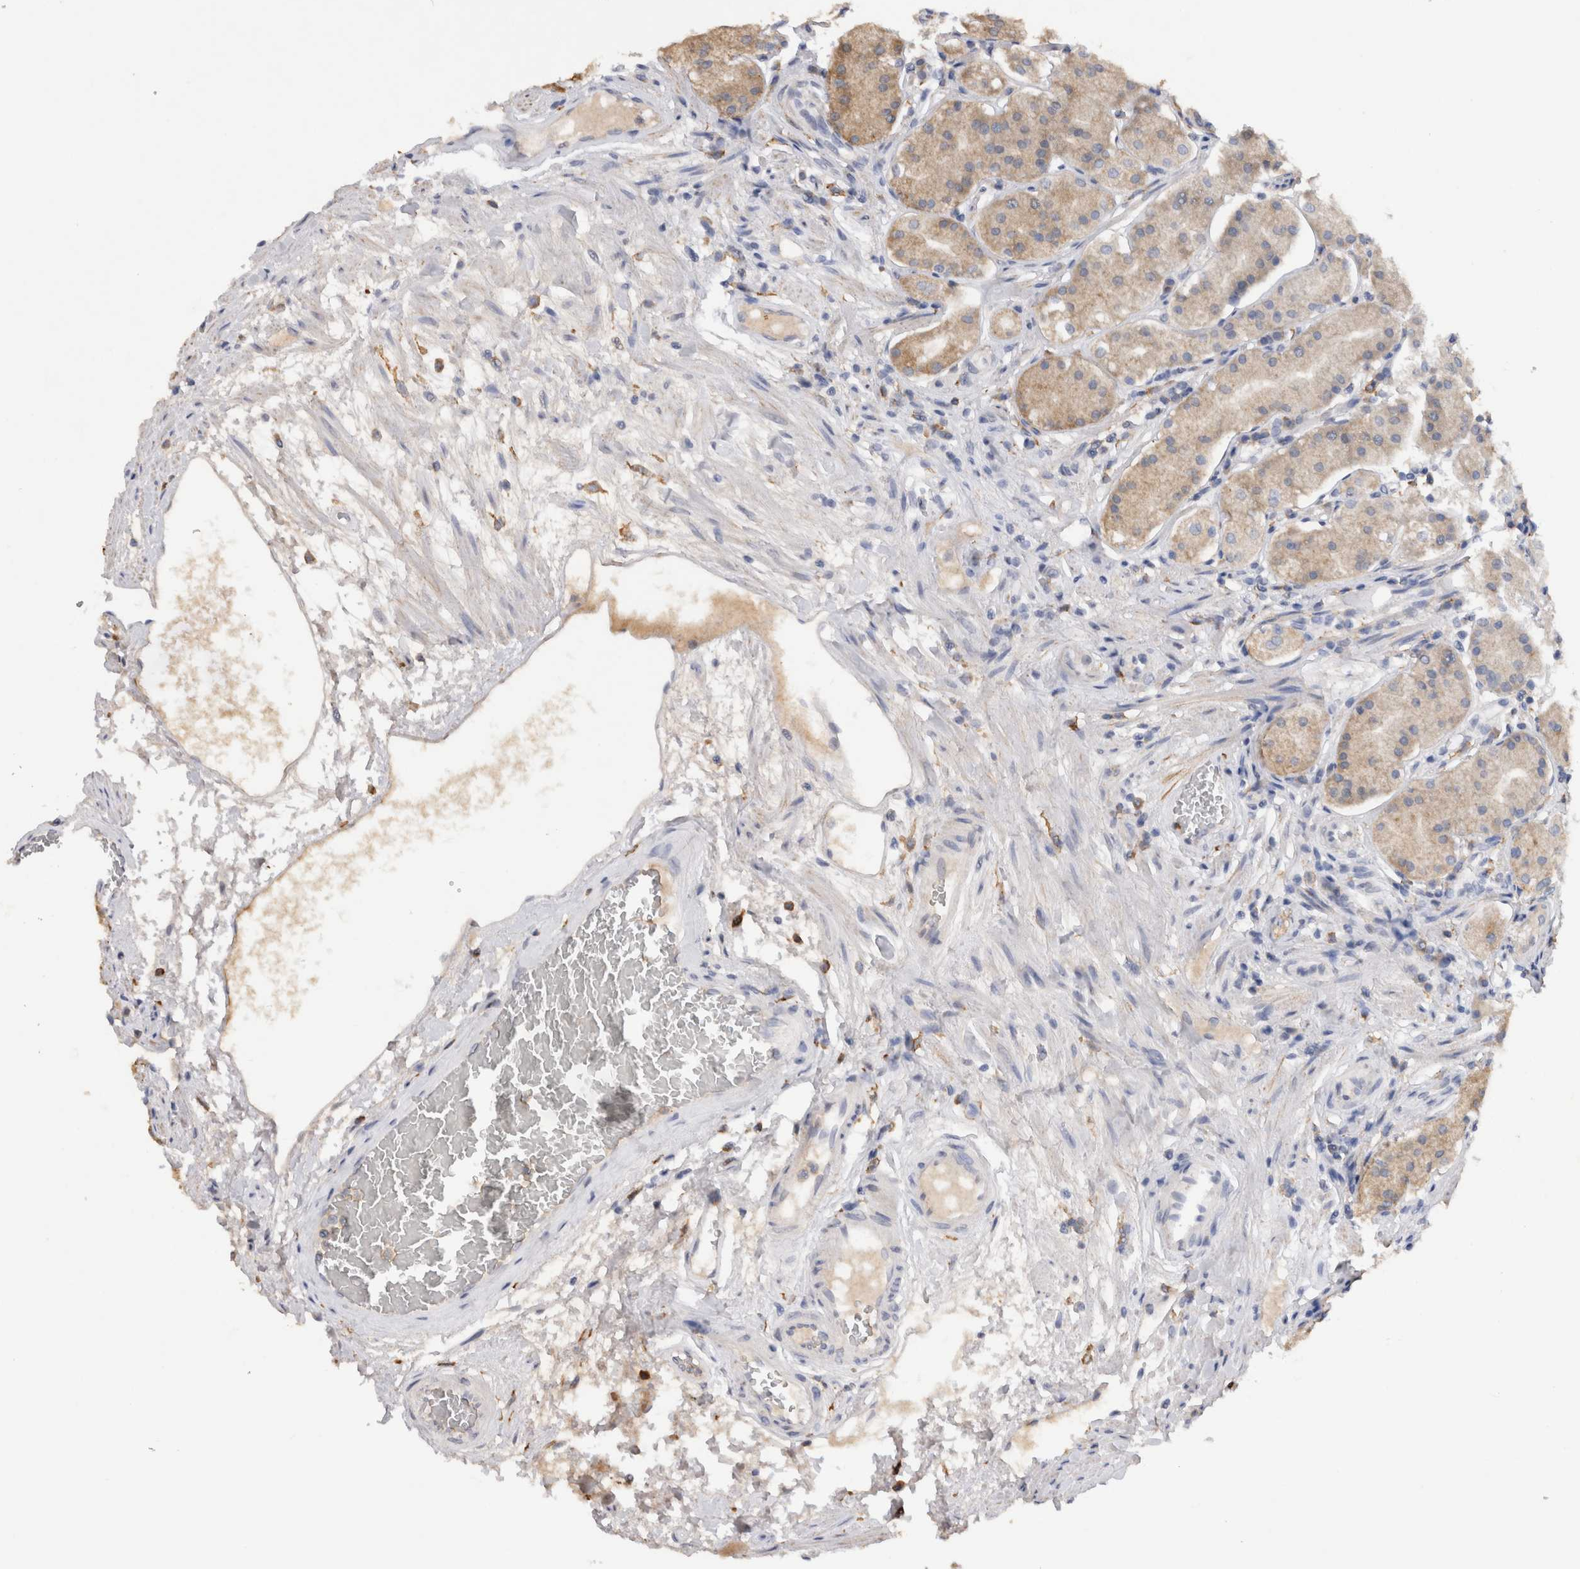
{"staining": {"intensity": "weak", "quantity": "25%-75%", "location": "cytoplasmic/membranous"}, "tissue": "stomach", "cell_type": "Glandular cells", "image_type": "normal", "snomed": [{"axis": "morphology", "description": "Normal tissue, NOS"}, {"axis": "topography", "description": "Stomach"}, {"axis": "topography", "description": "Stomach, lower"}], "caption": "Weak cytoplasmic/membranous staining is present in about 25%-75% of glandular cells in unremarkable stomach. (brown staining indicates protein expression, while blue staining denotes nuclei).", "gene": "VSIG4", "patient": {"sex": "female", "age": 56}}